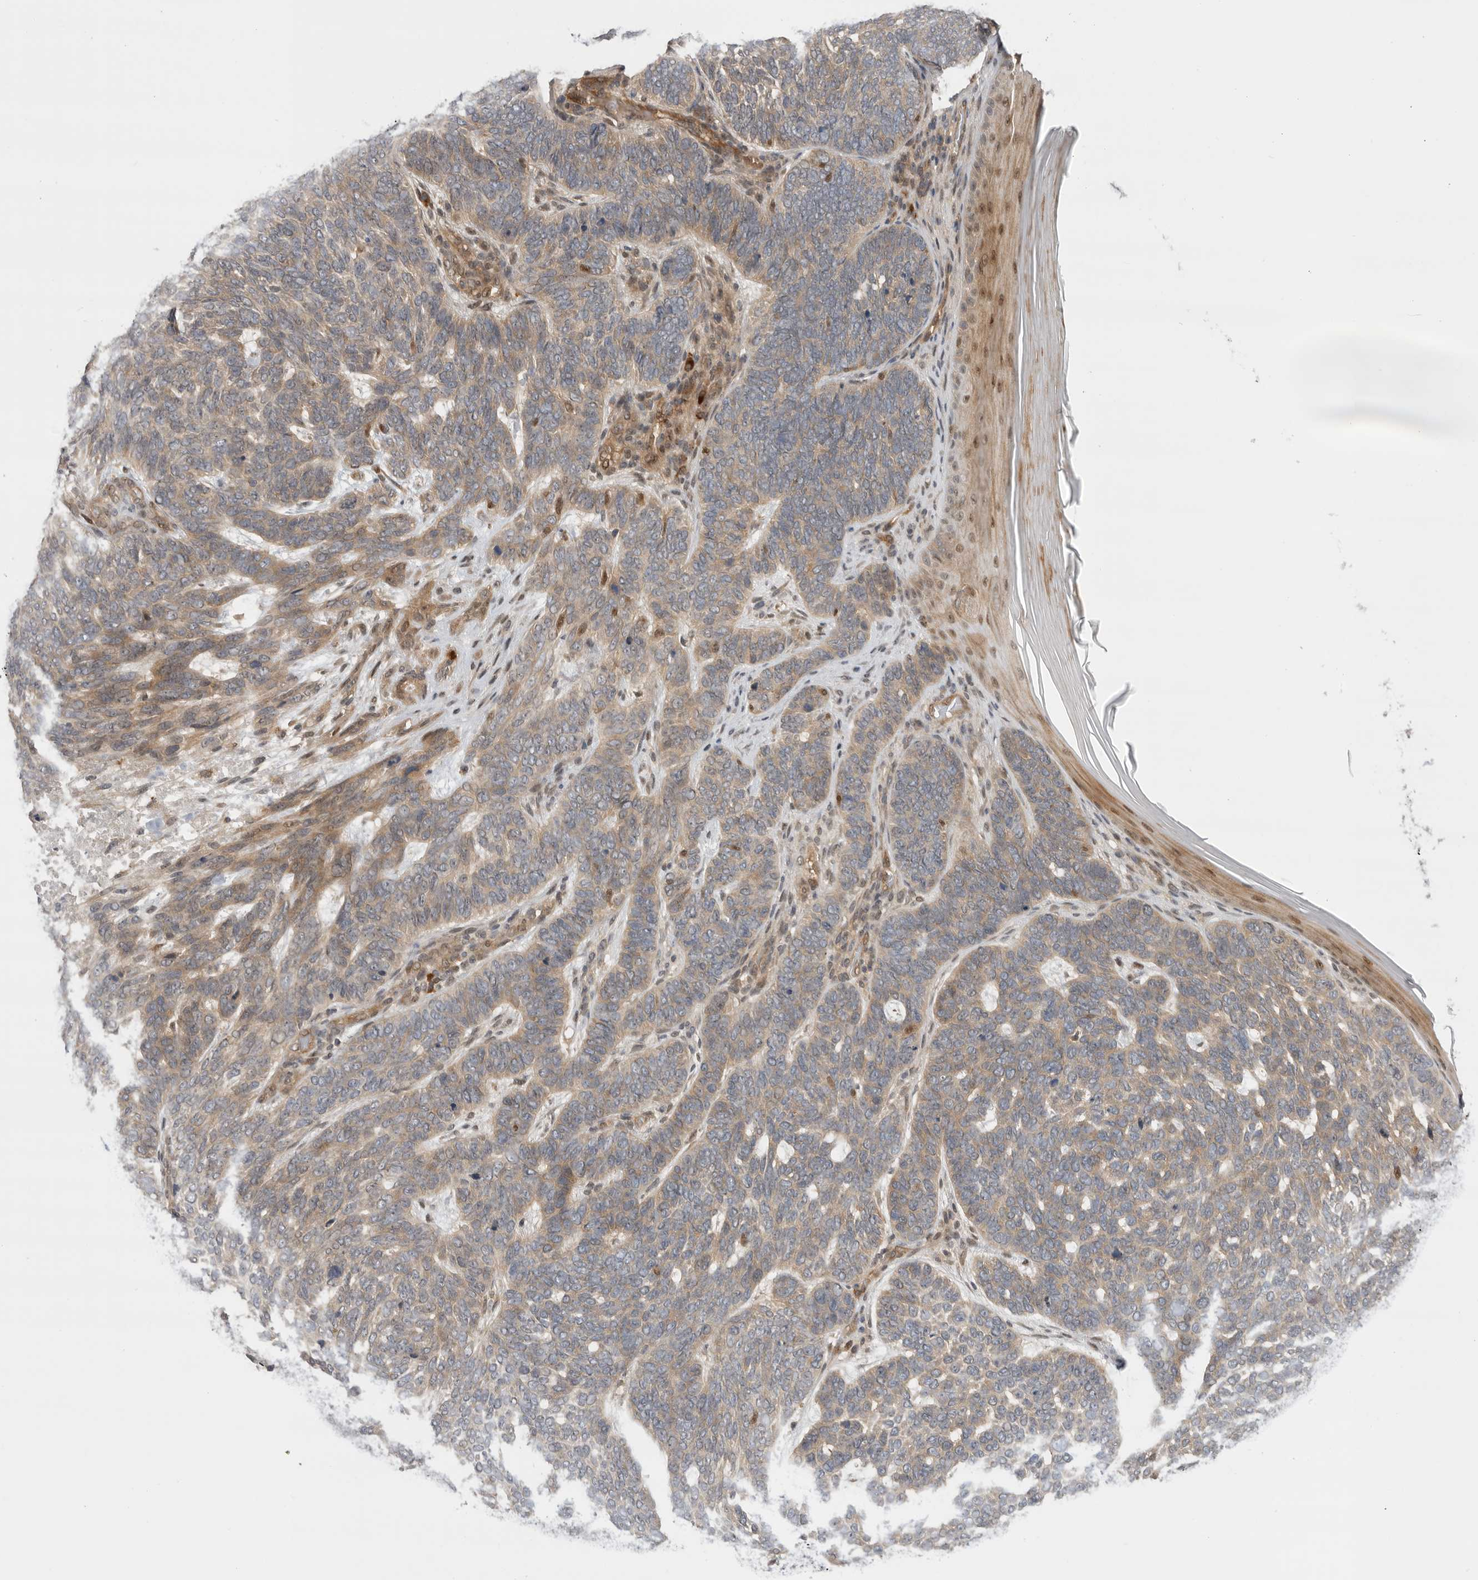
{"staining": {"intensity": "weak", "quantity": "25%-75%", "location": "cytoplasmic/membranous"}, "tissue": "skin cancer", "cell_type": "Tumor cells", "image_type": "cancer", "snomed": [{"axis": "morphology", "description": "Basal cell carcinoma"}, {"axis": "topography", "description": "Skin"}], "caption": "Immunohistochemical staining of skin cancer (basal cell carcinoma) exhibits low levels of weak cytoplasmic/membranous protein expression in approximately 25%-75% of tumor cells.", "gene": "DCAF8", "patient": {"sex": "female", "age": 85}}